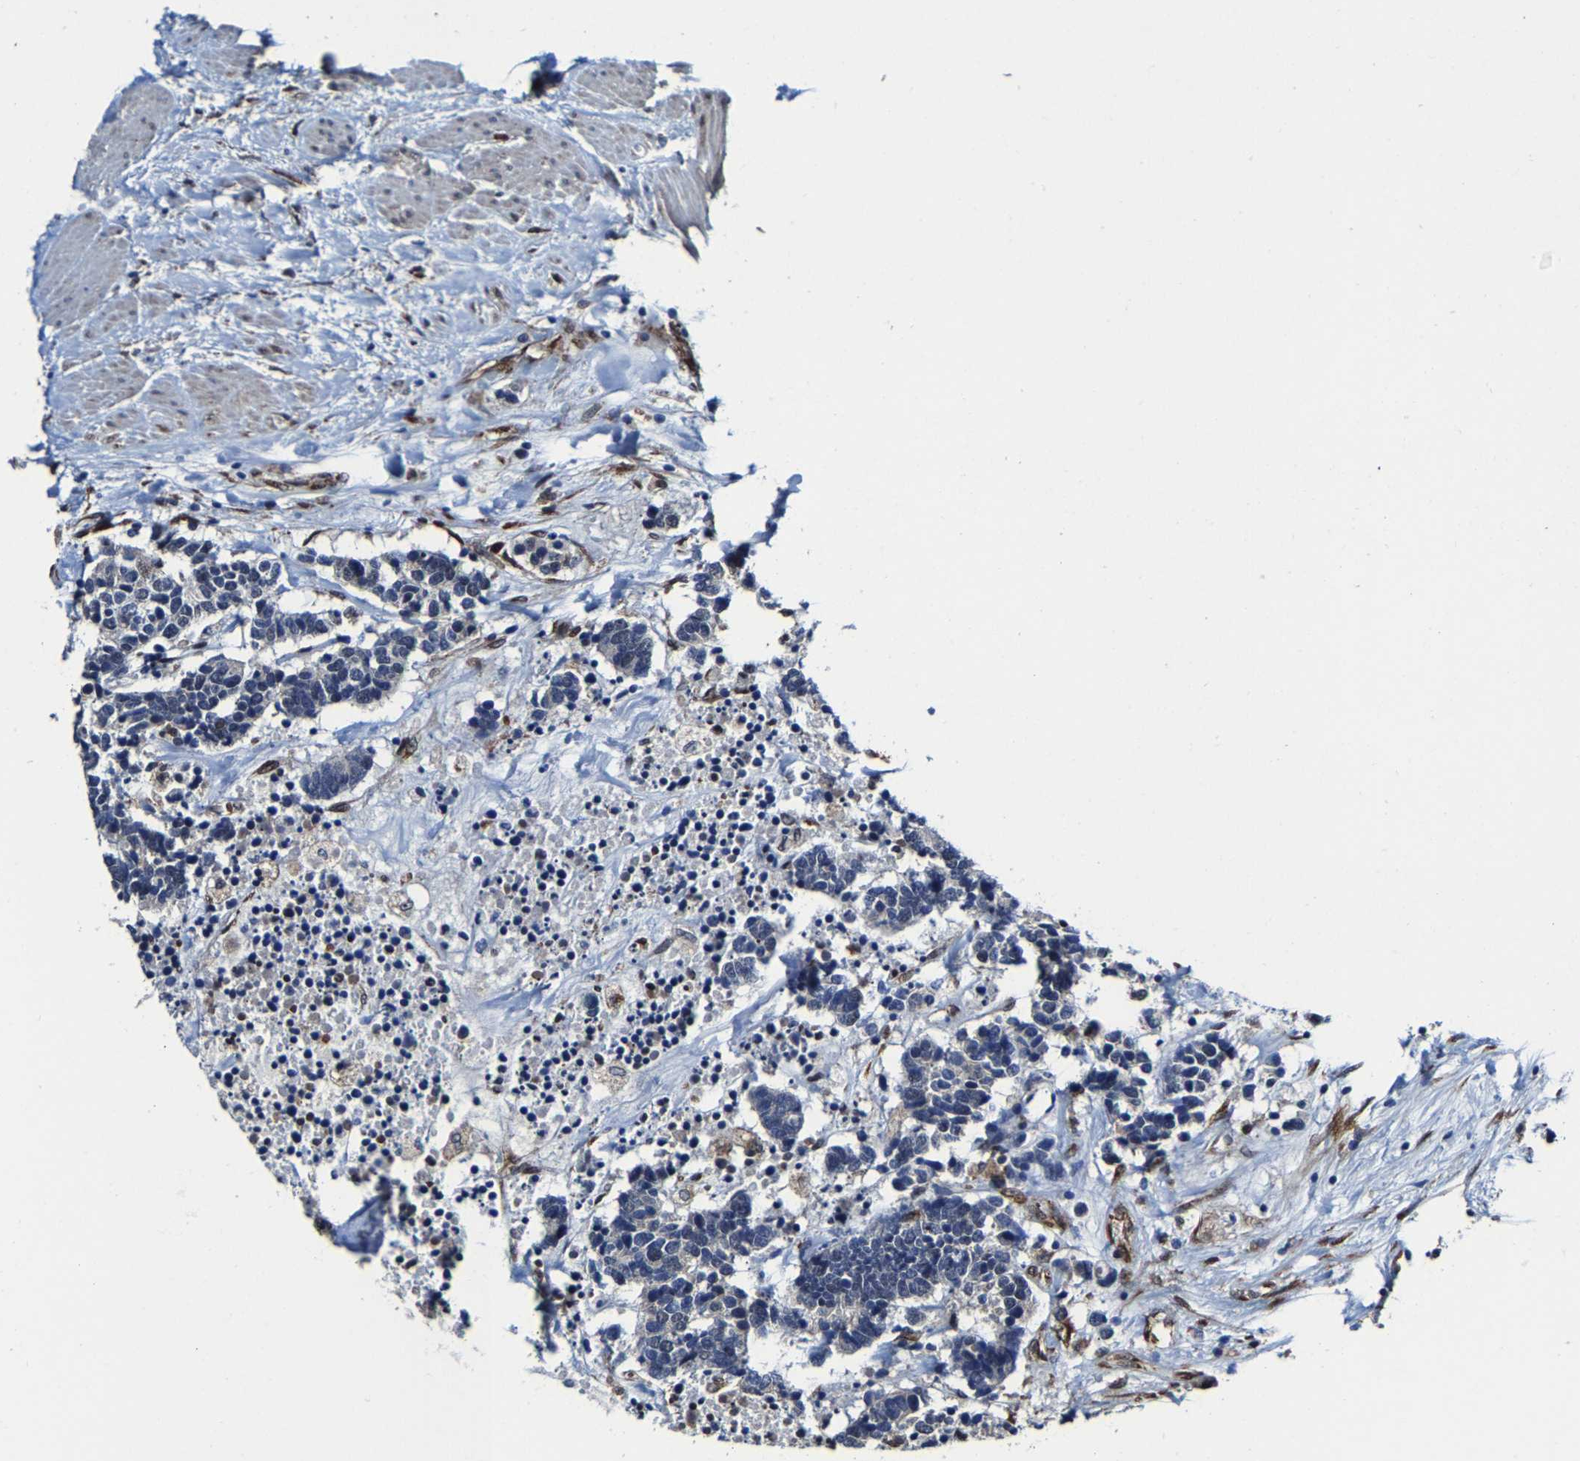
{"staining": {"intensity": "negative", "quantity": "none", "location": "none"}, "tissue": "carcinoid", "cell_type": "Tumor cells", "image_type": "cancer", "snomed": [{"axis": "morphology", "description": "Carcinoma, NOS"}, {"axis": "morphology", "description": "Carcinoid, malignant, NOS"}, {"axis": "topography", "description": "Urinary bladder"}], "caption": "Protein analysis of carcinoid (malignant) demonstrates no significant positivity in tumor cells. (DAB (3,3'-diaminobenzidine) IHC with hematoxylin counter stain).", "gene": "METTL1", "patient": {"sex": "male", "age": 57}}